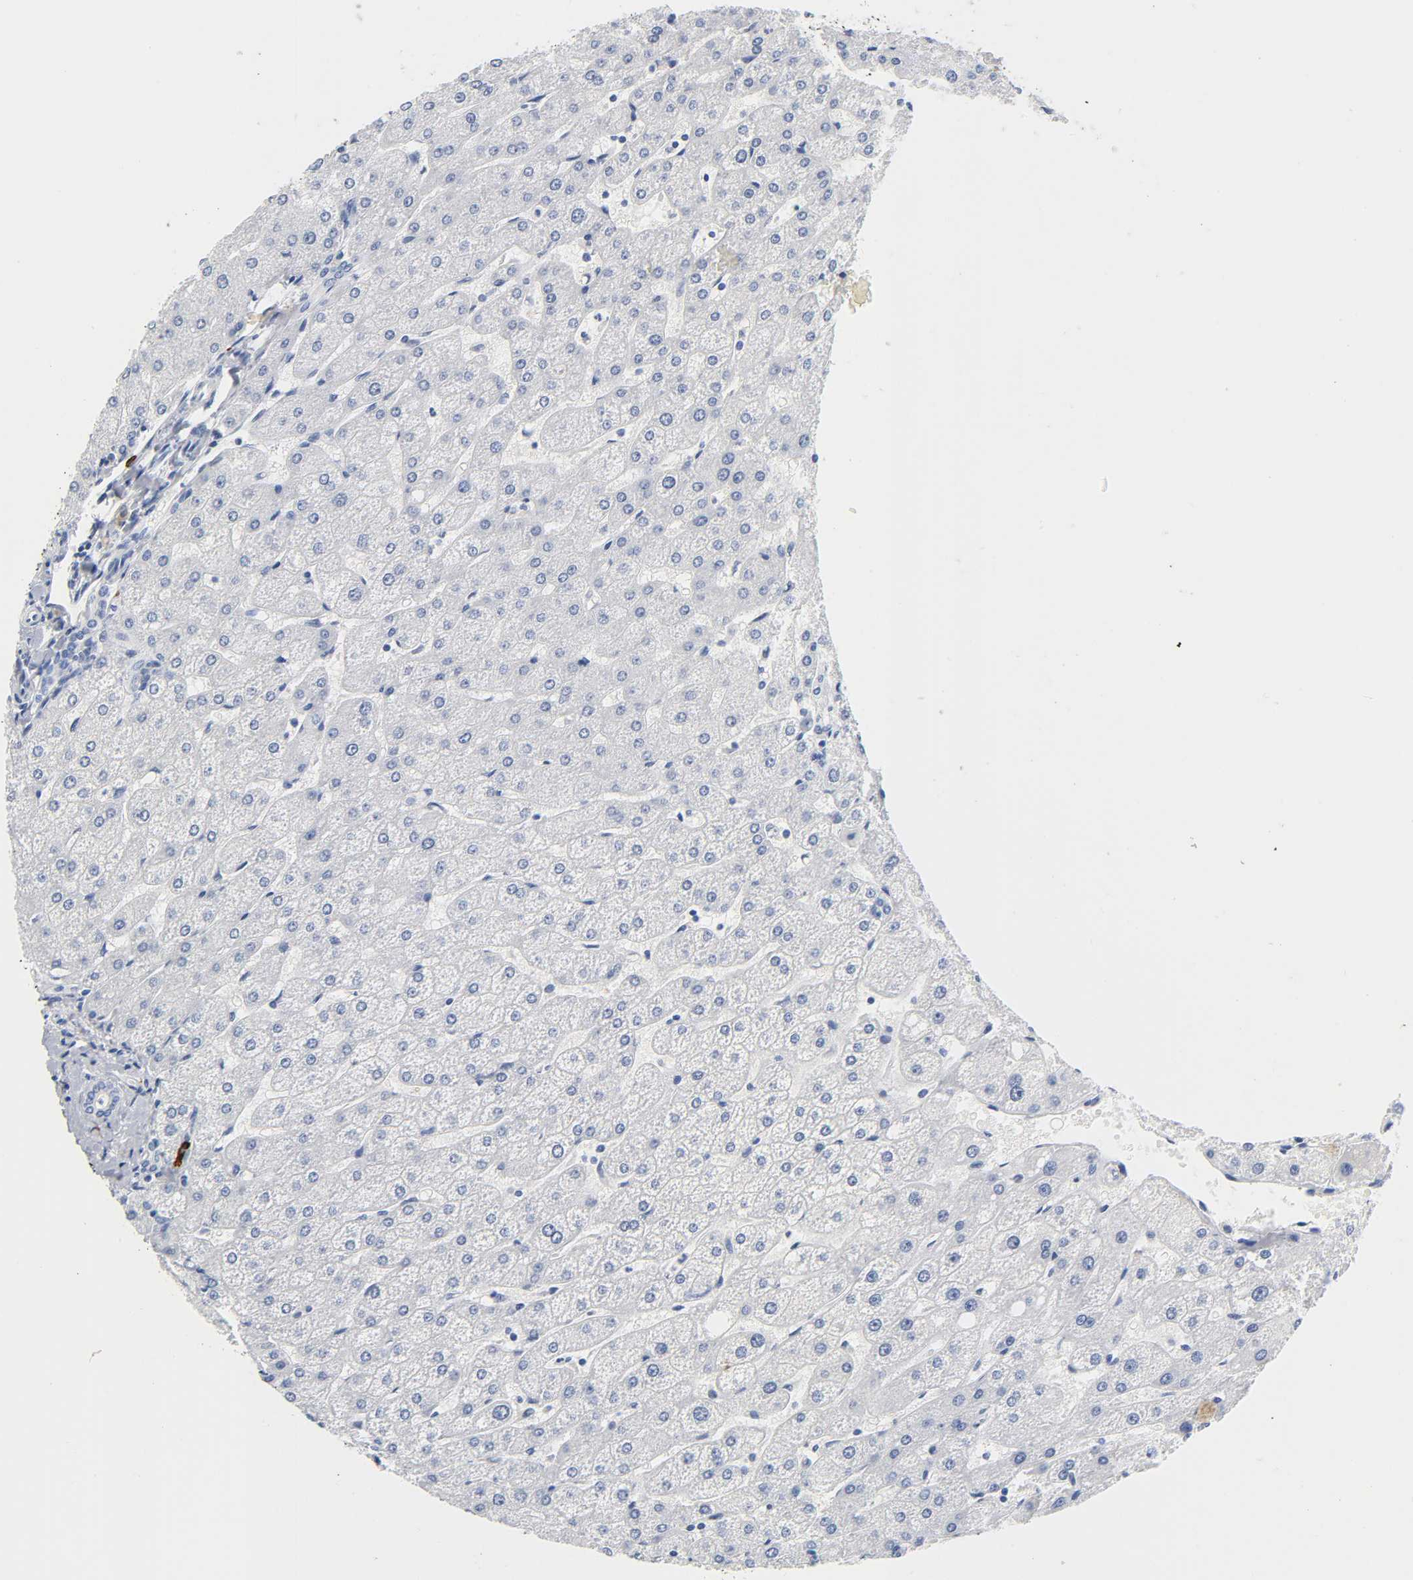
{"staining": {"intensity": "negative", "quantity": "none", "location": "none"}, "tissue": "liver", "cell_type": "Cholangiocytes", "image_type": "normal", "snomed": [{"axis": "morphology", "description": "Normal tissue, NOS"}, {"axis": "topography", "description": "Liver"}], "caption": "Immunohistochemistry of unremarkable human liver displays no positivity in cholangiocytes.", "gene": "NAB2", "patient": {"sex": "male", "age": 67}}